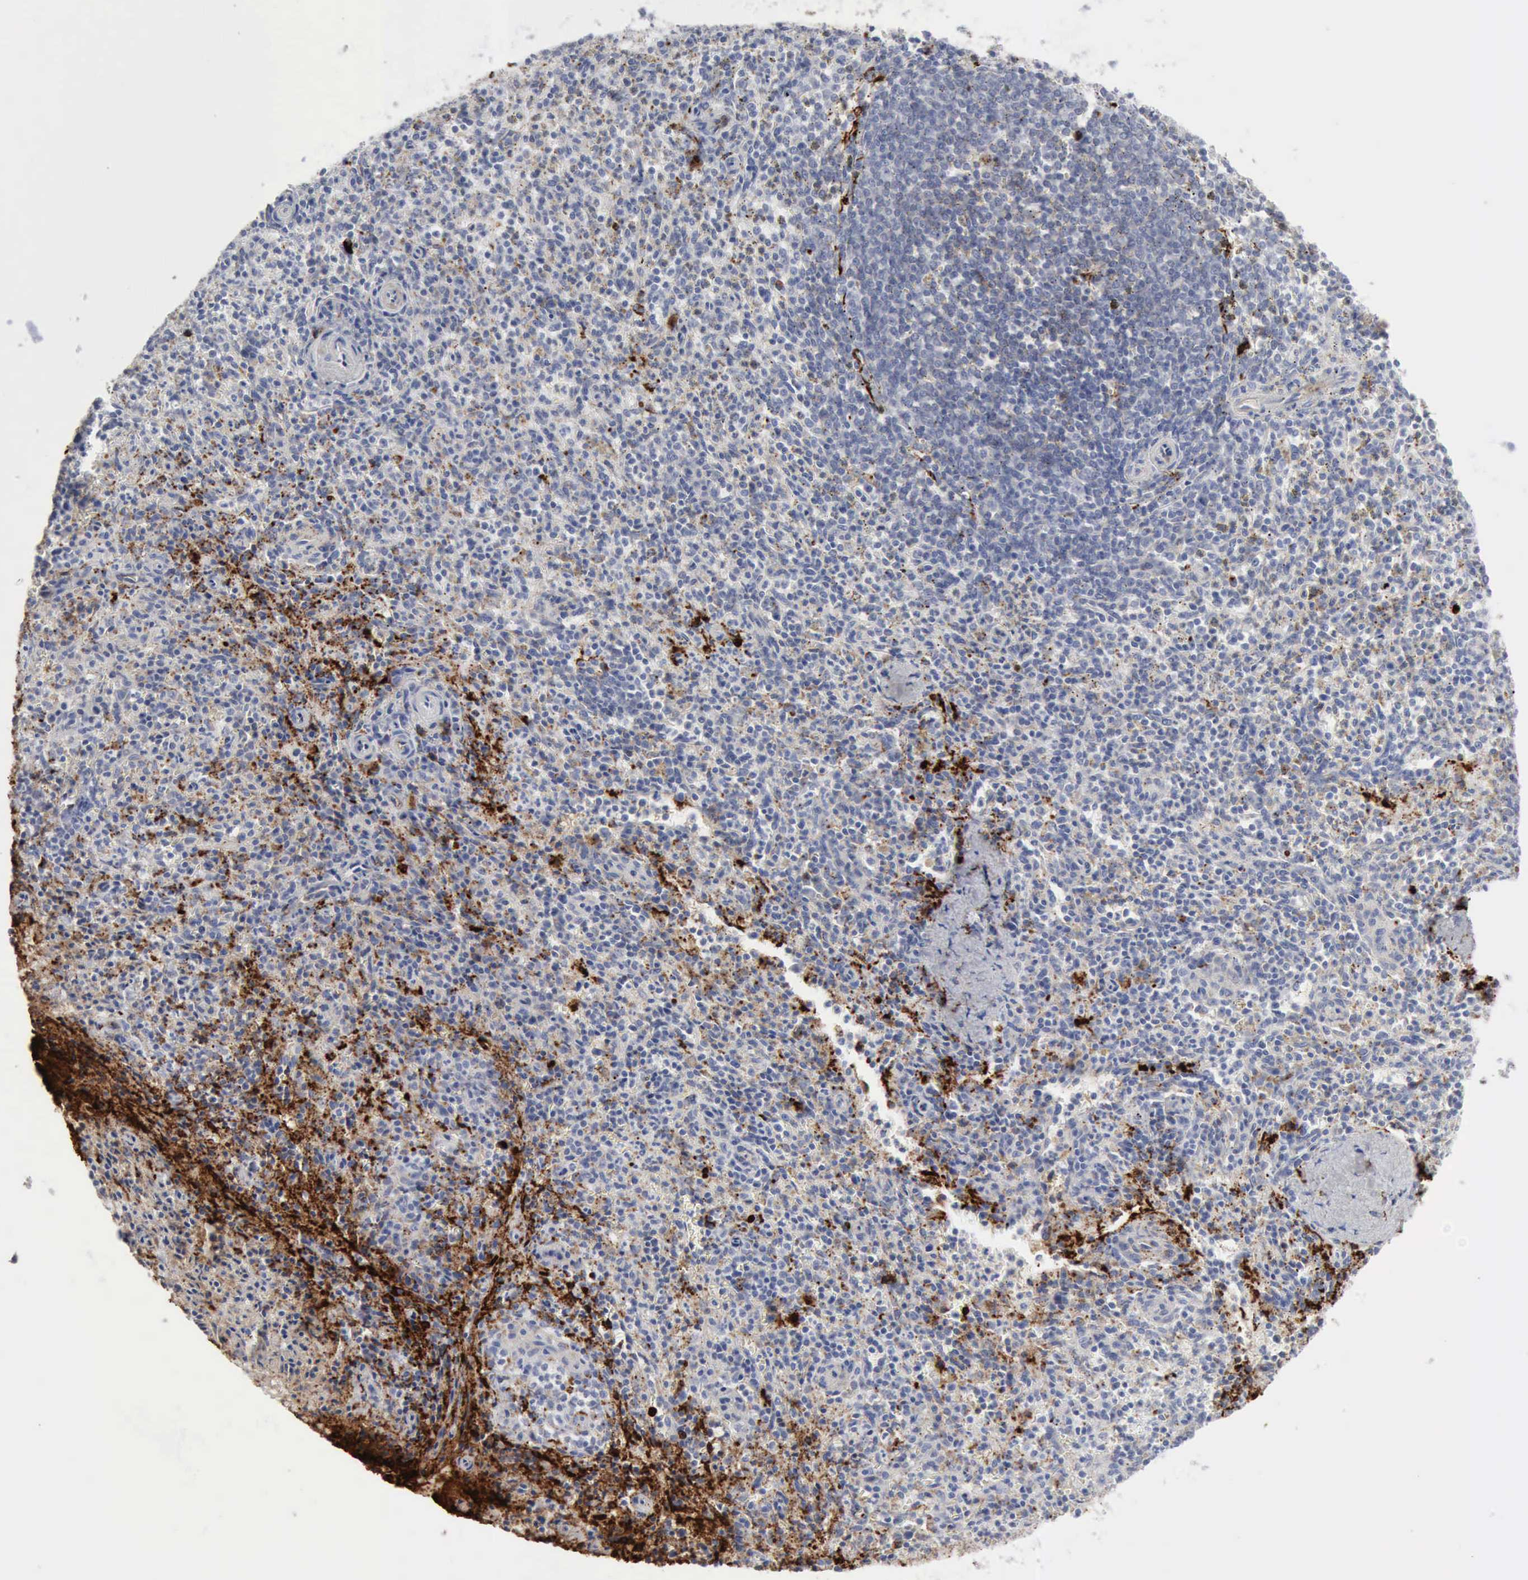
{"staining": {"intensity": "negative", "quantity": "none", "location": "none"}, "tissue": "spleen", "cell_type": "Cells in red pulp", "image_type": "normal", "snomed": [{"axis": "morphology", "description": "Normal tissue, NOS"}, {"axis": "topography", "description": "Spleen"}], "caption": "The immunohistochemistry image has no significant staining in cells in red pulp of spleen.", "gene": "C4BPA", "patient": {"sex": "male", "age": 72}}